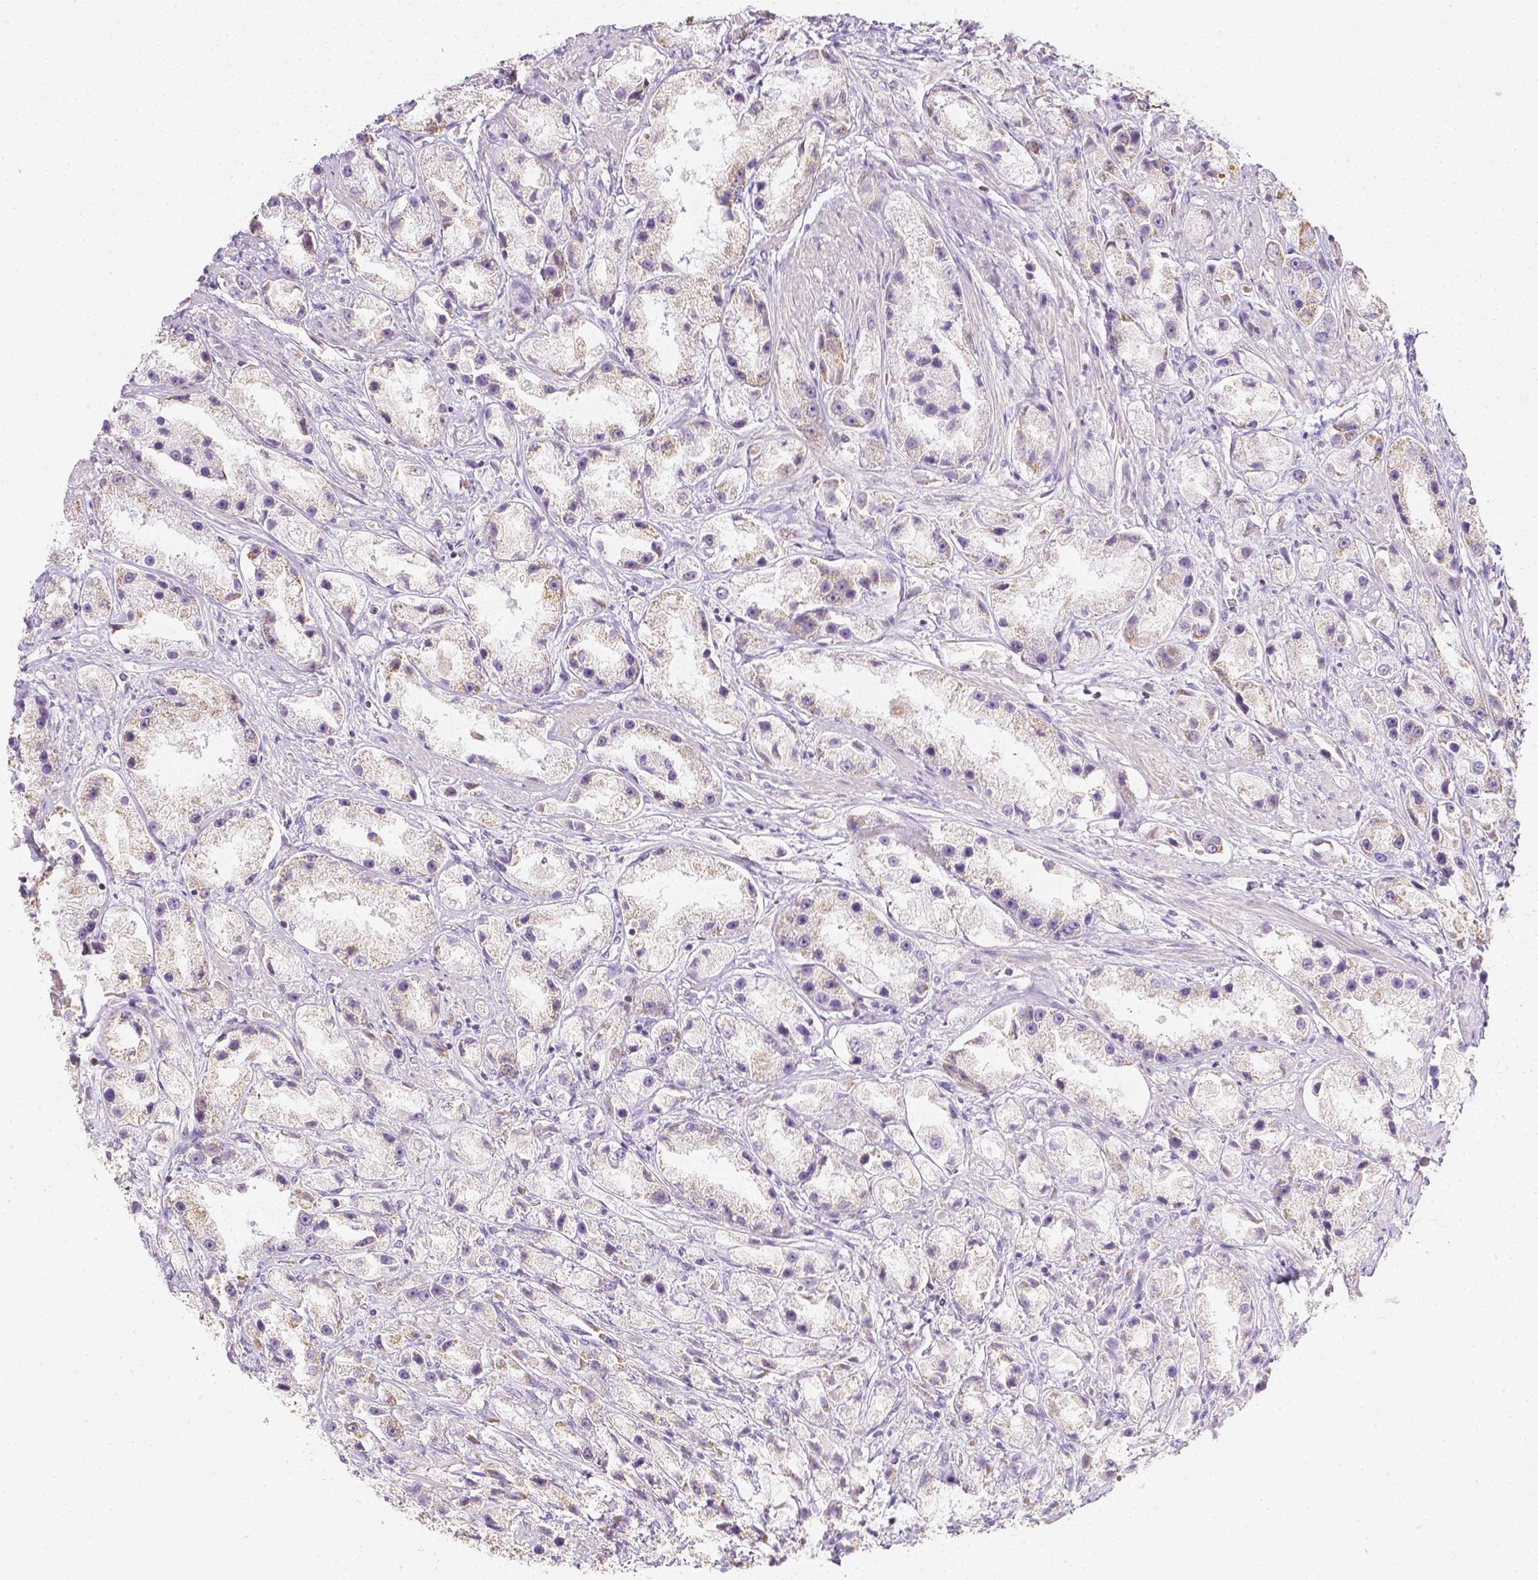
{"staining": {"intensity": "negative", "quantity": "none", "location": "none"}, "tissue": "prostate cancer", "cell_type": "Tumor cells", "image_type": "cancer", "snomed": [{"axis": "morphology", "description": "Adenocarcinoma, High grade"}, {"axis": "topography", "description": "Prostate"}], "caption": "High power microscopy image of an immunohistochemistry (IHC) micrograph of prostate cancer (high-grade adenocarcinoma), revealing no significant positivity in tumor cells. (Brightfield microscopy of DAB IHC at high magnification).", "gene": "NVL", "patient": {"sex": "male", "age": 67}}